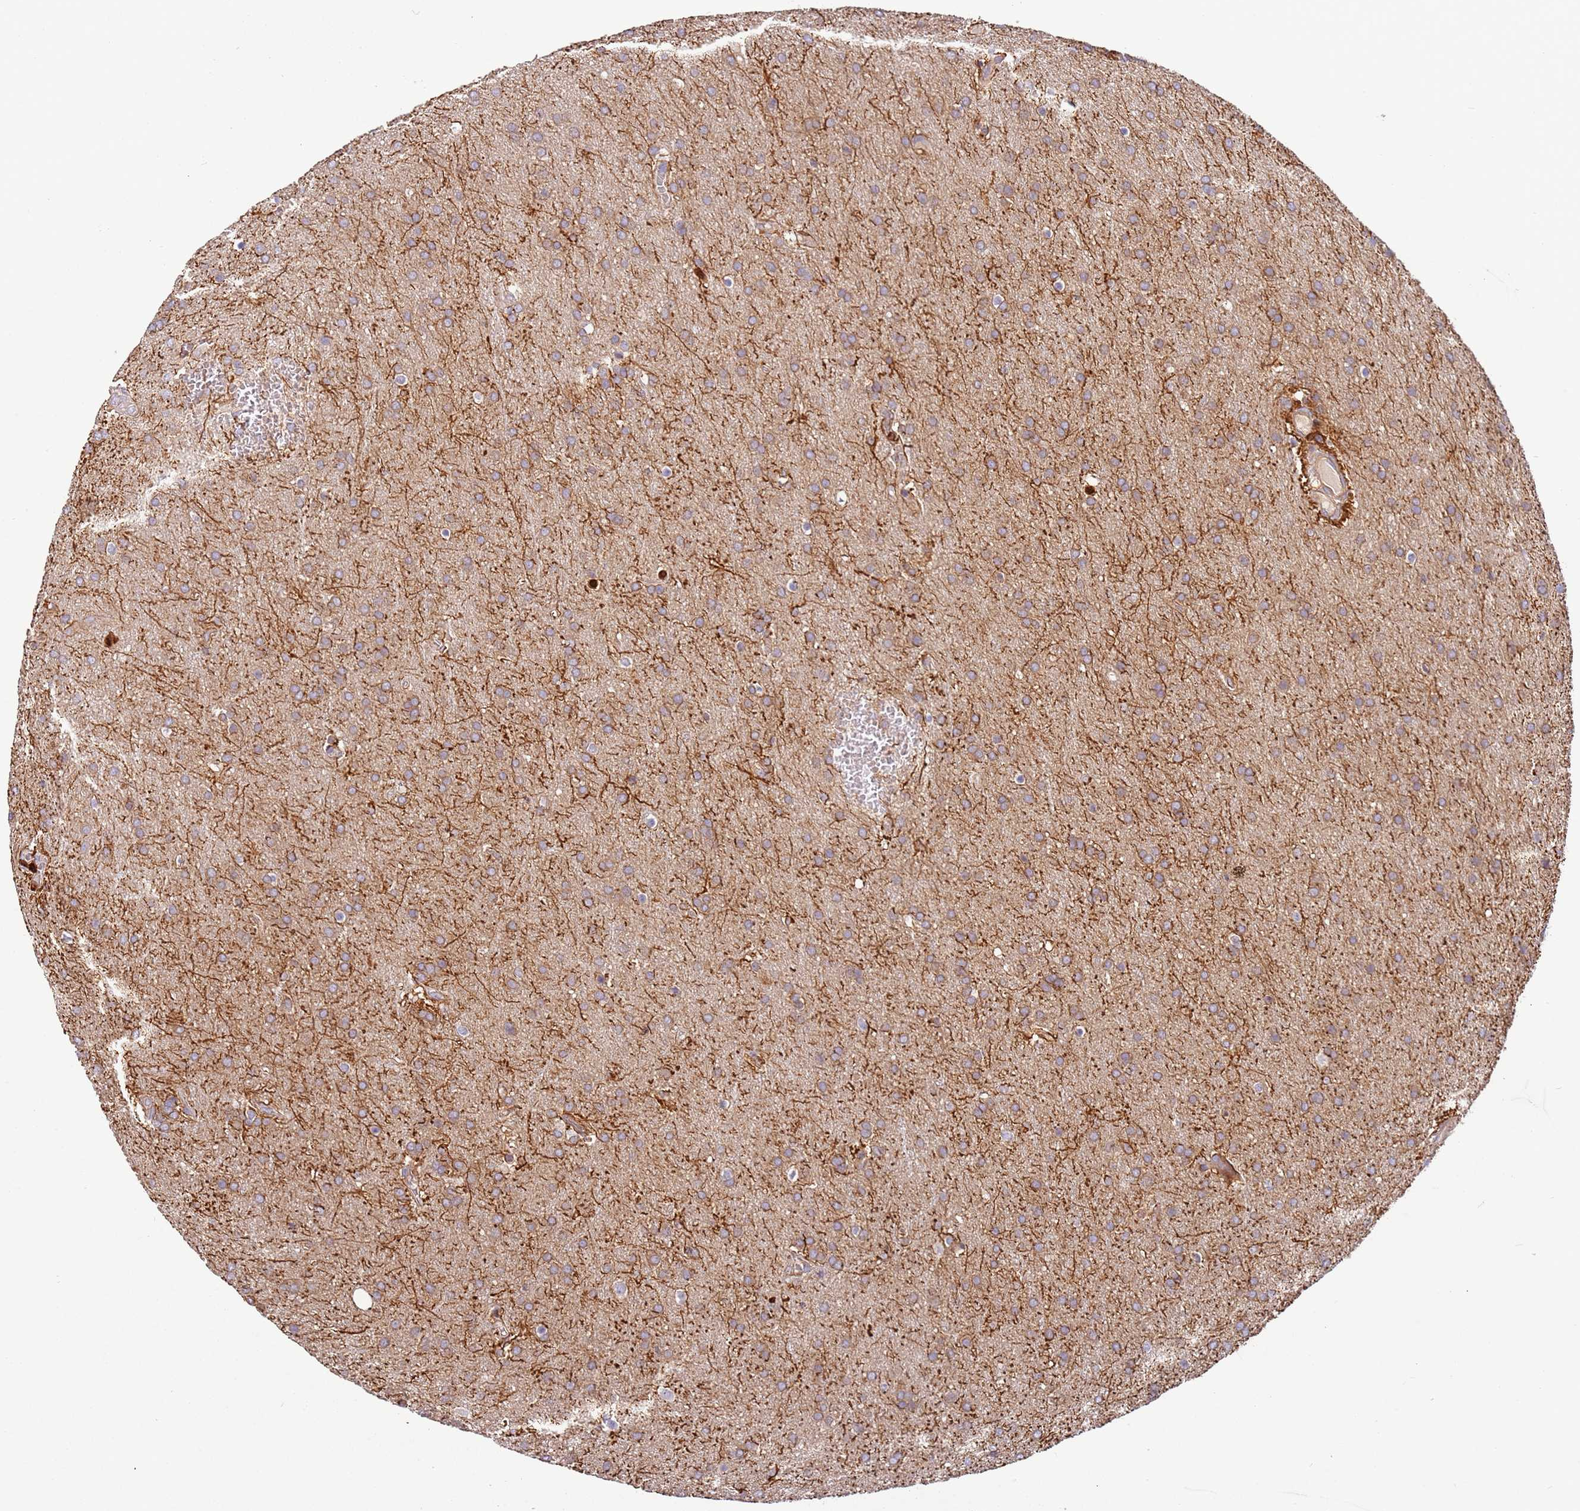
{"staining": {"intensity": "weak", "quantity": ">75%", "location": "cytoplasmic/membranous"}, "tissue": "glioma", "cell_type": "Tumor cells", "image_type": "cancer", "snomed": [{"axis": "morphology", "description": "Glioma, malignant, Low grade"}, {"axis": "topography", "description": "Brain"}], "caption": "Weak cytoplasmic/membranous protein positivity is present in about >75% of tumor cells in malignant low-grade glioma.", "gene": "OR6P1", "patient": {"sex": "female", "age": 32}}